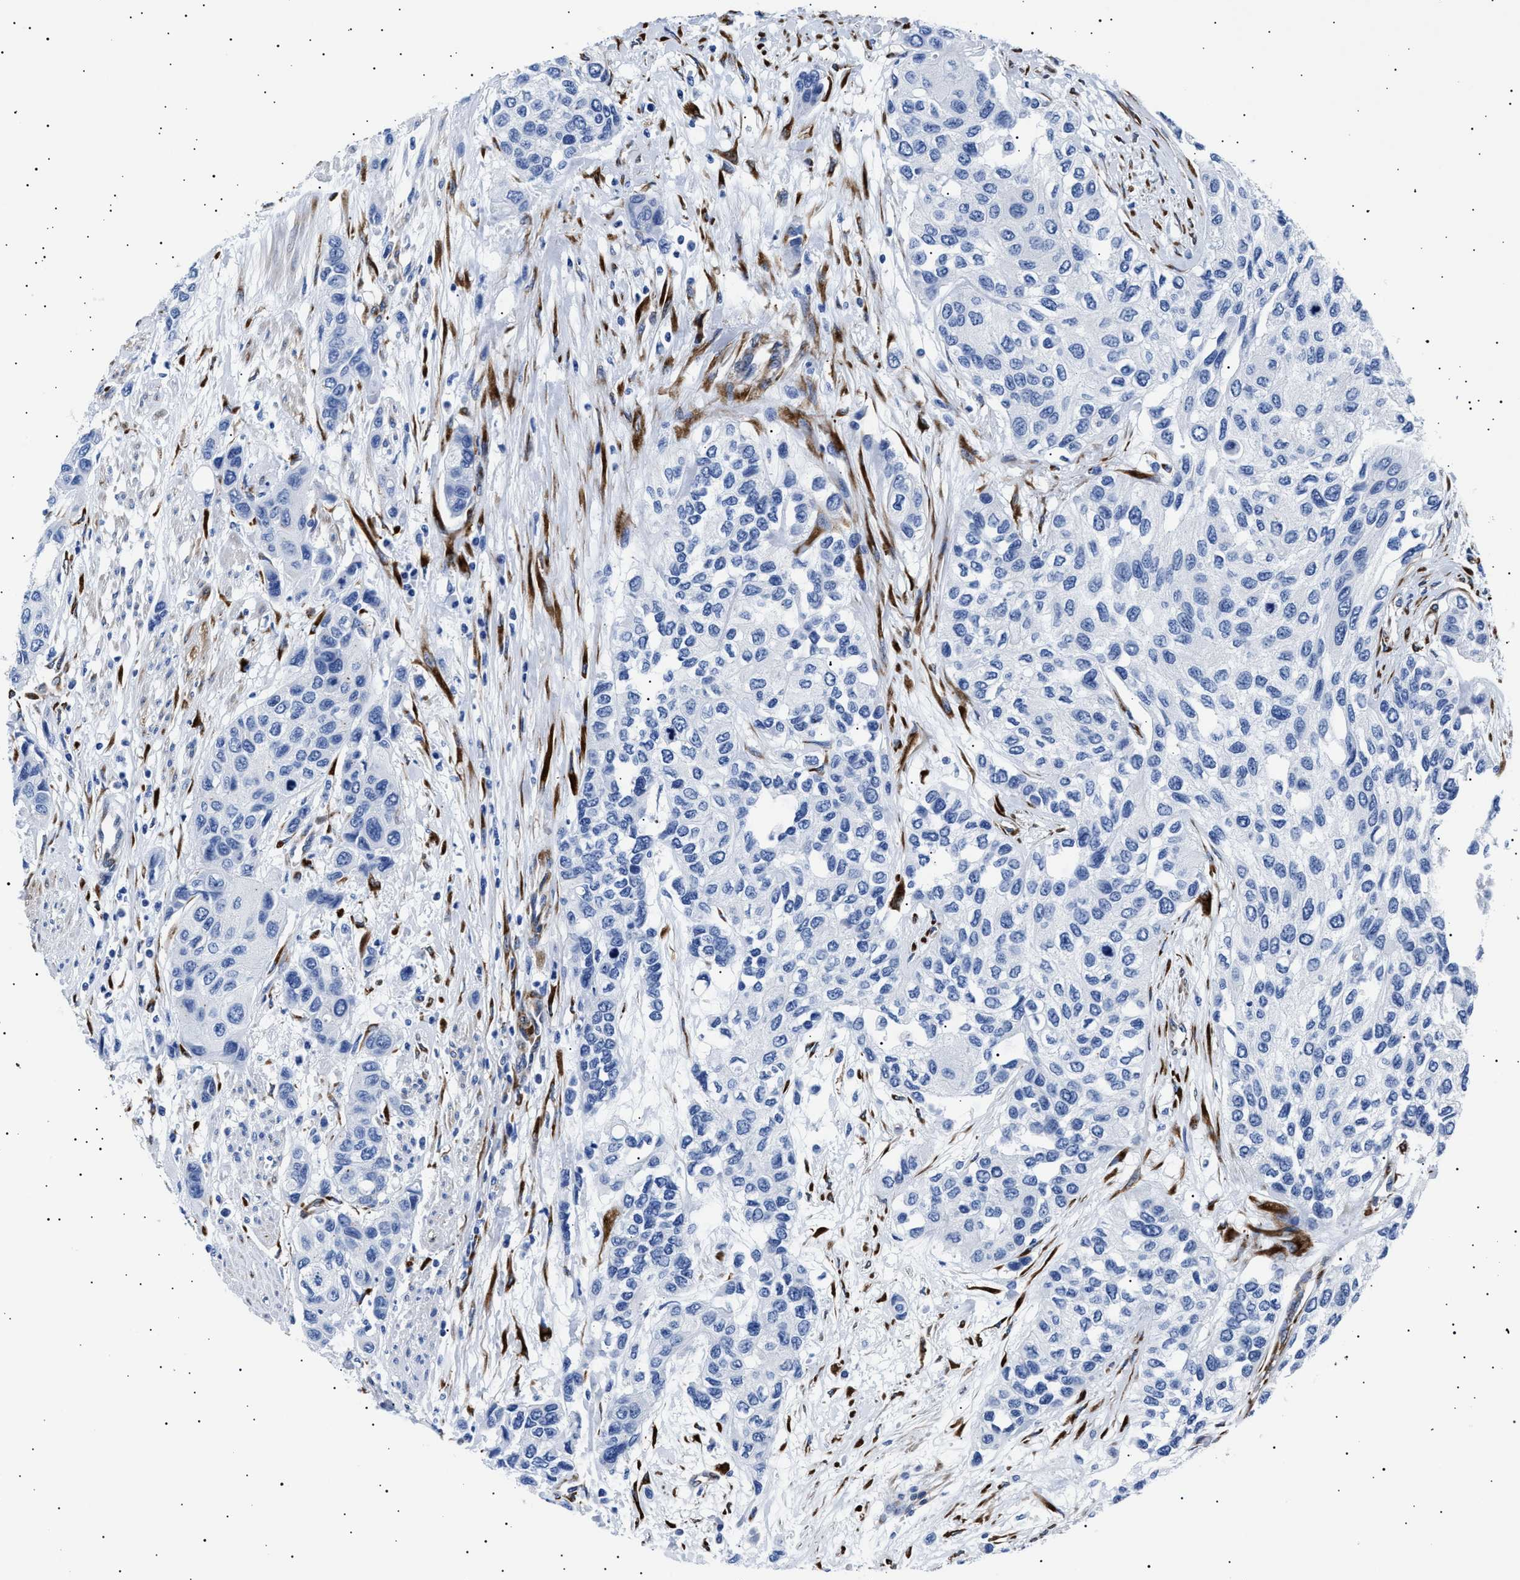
{"staining": {"intensity": "negative", "quantity": "none", "location": "none"}, "tissue": "urothelial cancer", "cell_type": "Tumor cells", "image_type": "cancer", "snomed": [{"axis": "morphology", "description": "Urothelial carcinoma, High grade"}, {"axis": "topography", "description": "Urinary bladder"}], "caption": "Tumor cells show no significant expression in high-grade urothelial carcinoma. (DAB (3,3'-diaminobenzidine) IHC, high magnification).", "gene": "HEMGN", "patient": {"sex": "female", "age": 56}}